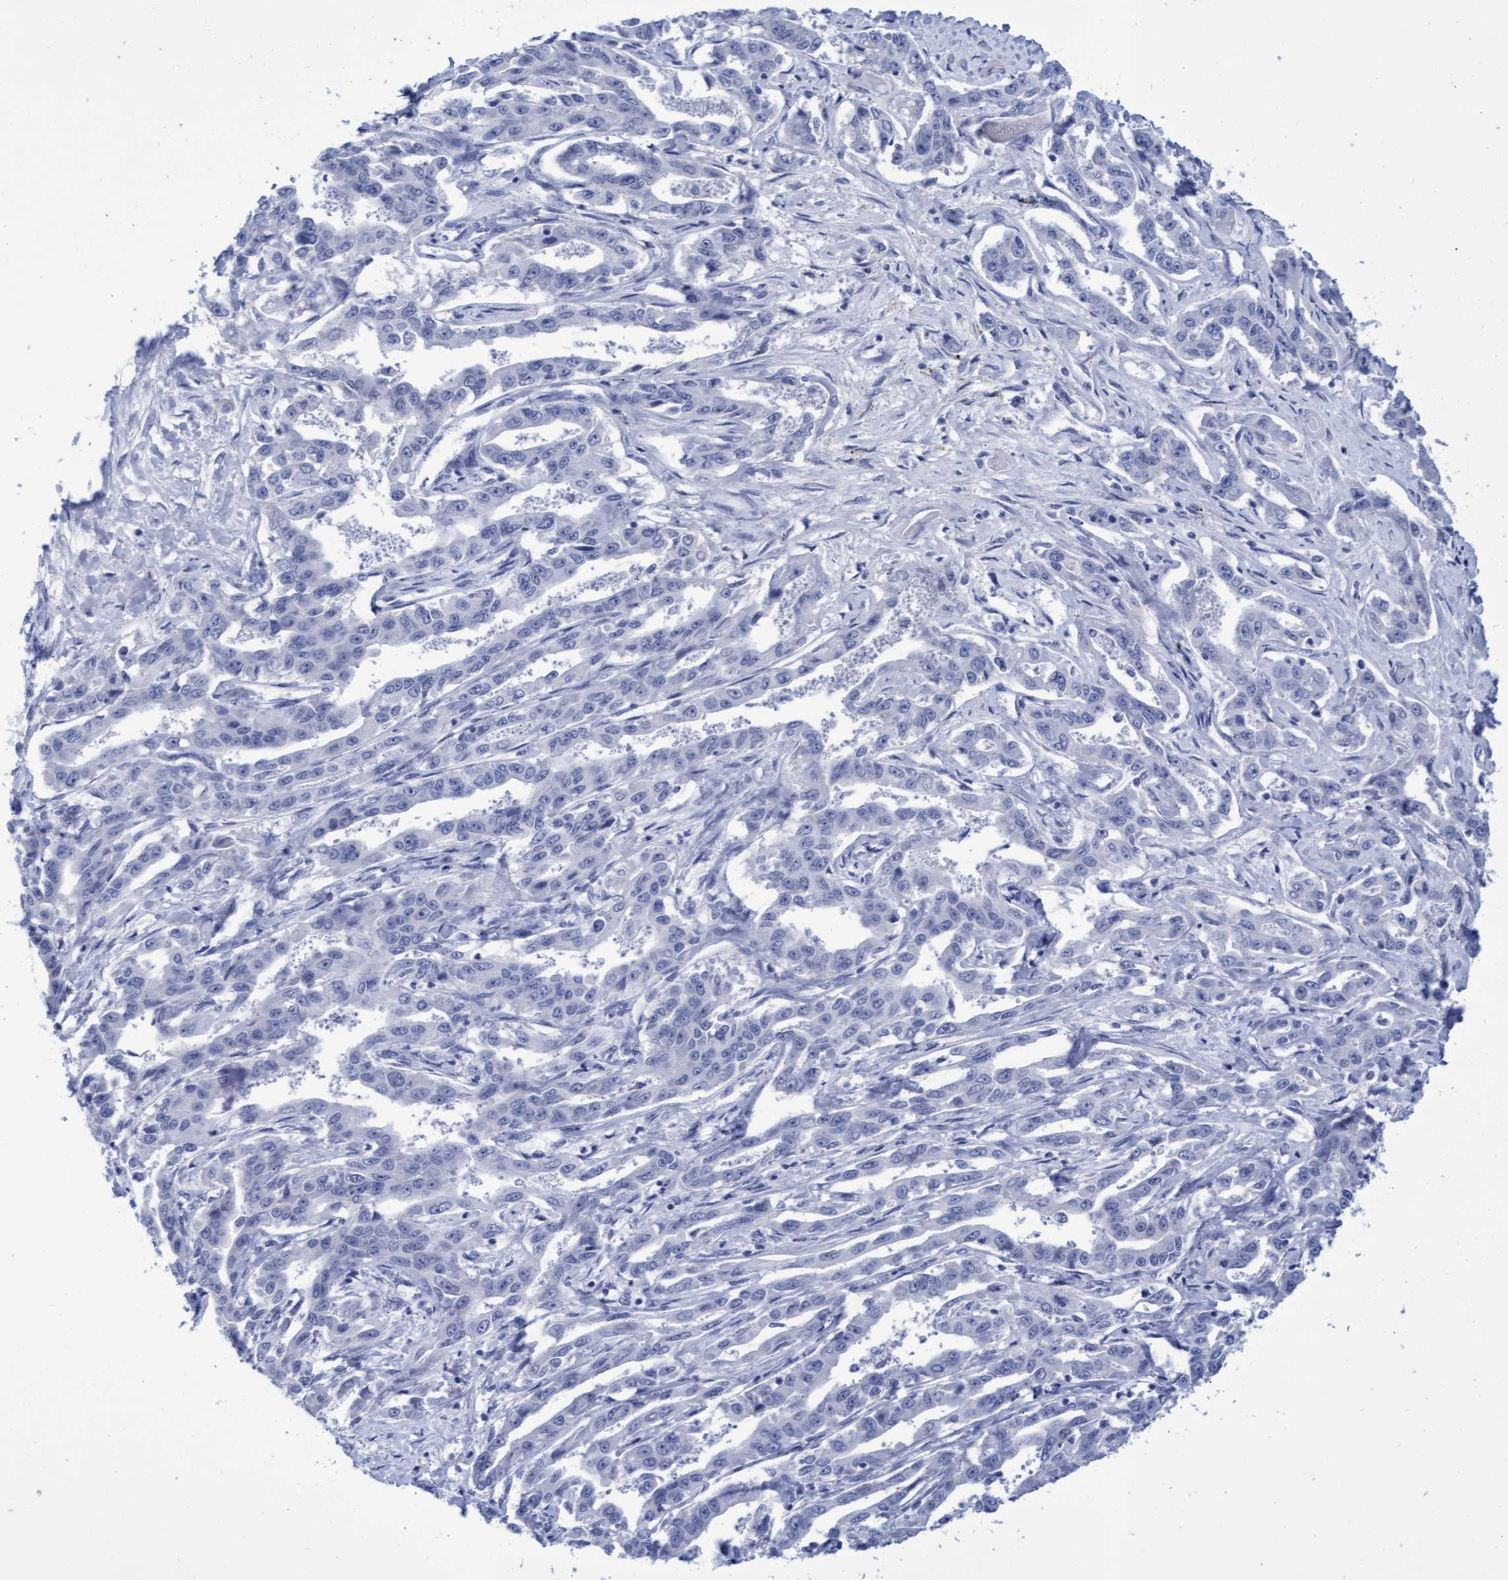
{"staining": {"intensity": "negative", "quantity": "none", "location": "none"}, "tissue": "liver cancer", "cell_type": "Tumor cells", "image_type": "cancer", "snomed": [{"axis": "morphology", "description": "Cholangiocarcinoma"}, {"axis": "topography", "description": "Liver"}], "caption": "The histopathology image demonstrates no staining of tumor cells in liver cancer. (DAB (3,3'-diaminobenzidine) IHC, high magnification).", "gene": "INSL6", "patient": {"sex": "male", "age": 59}}